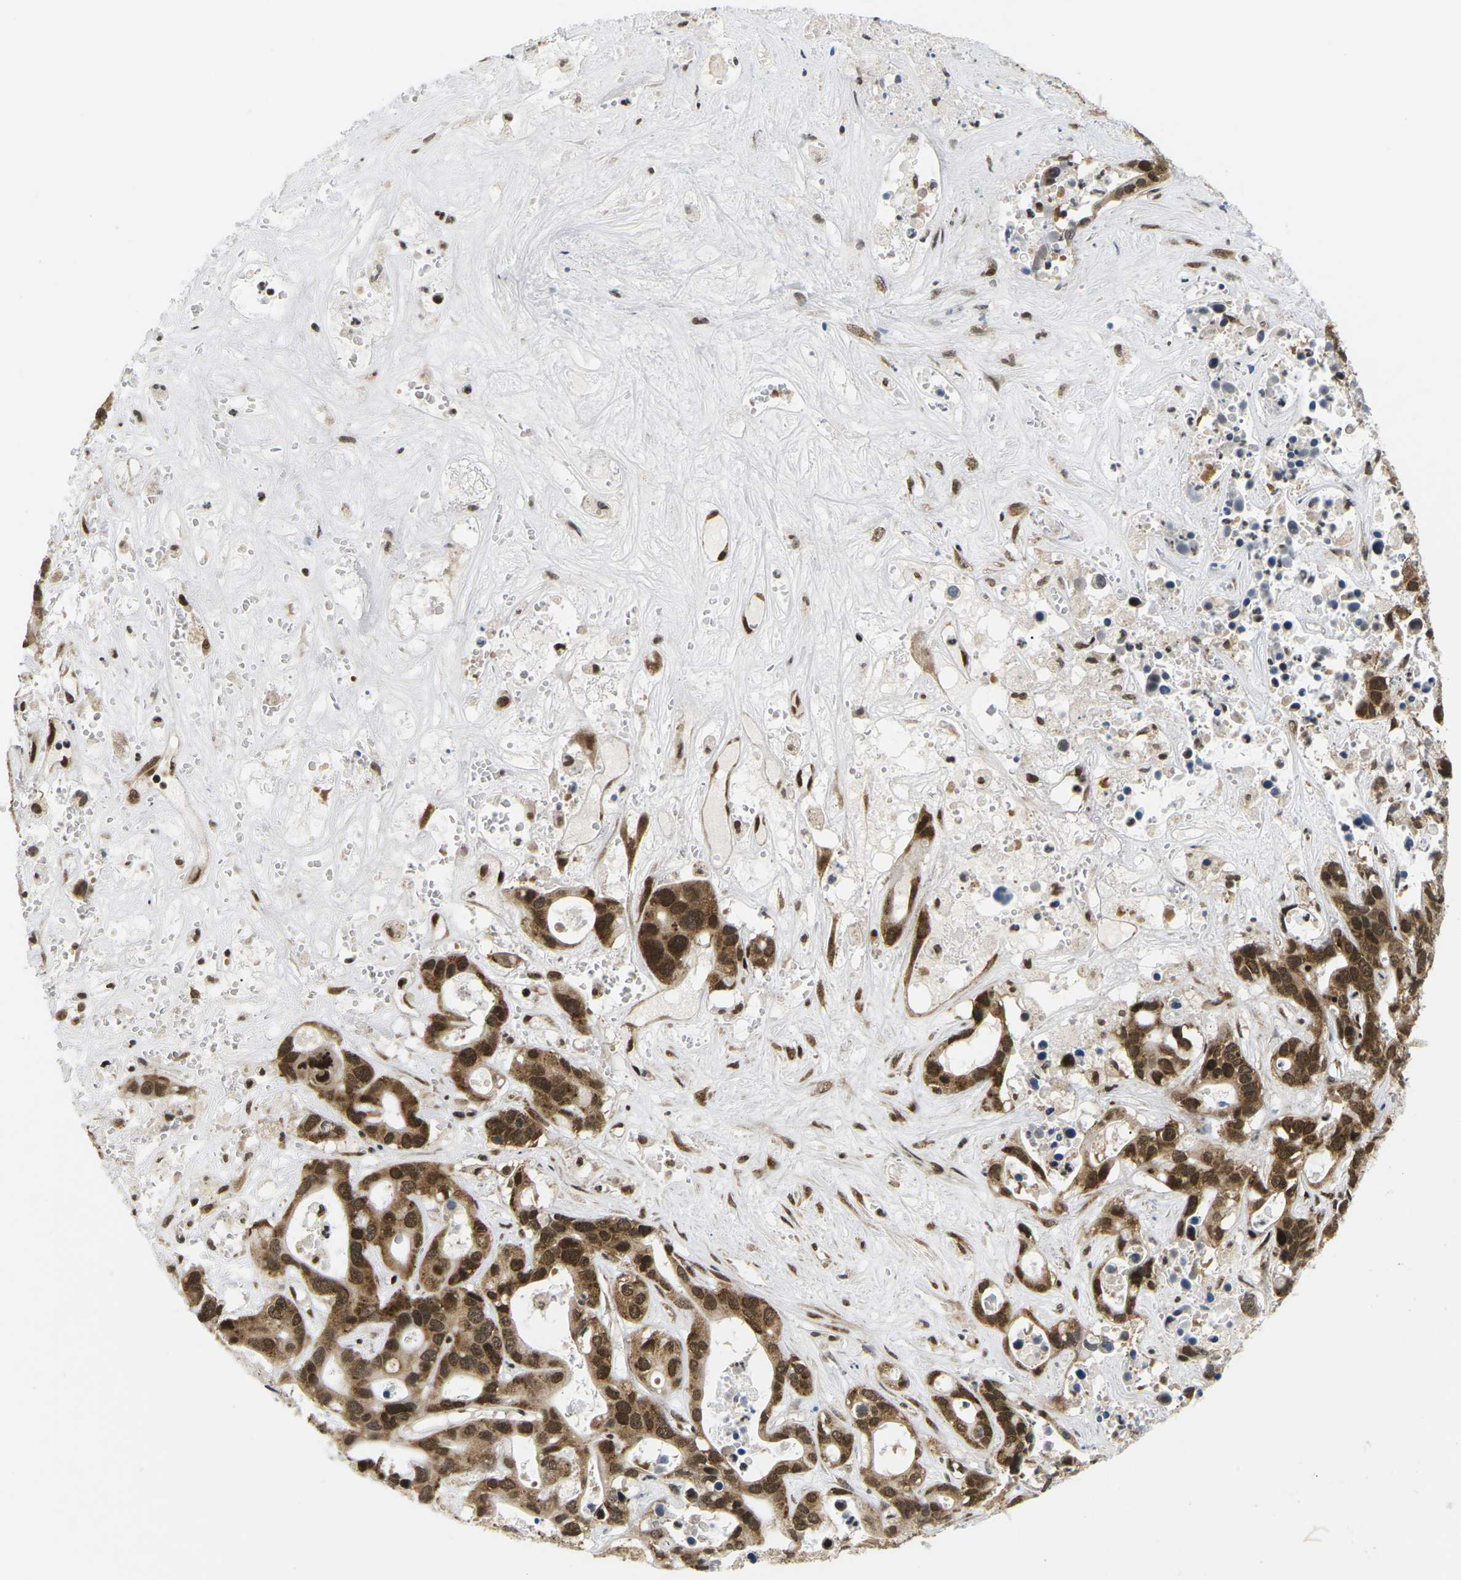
{"staining": {"intensity": "strong", "quantity": ">75%", "location": "cytoplasmic/membranous,nuclear"}, "tissue": "liver cancer", "cell_type": "Tumor cells", "image_type": "cancer", "snomed": [{"axis": "morphology", "description": "Cholangiocarcinoma"}, {"axis": "topography", "description": "Liver"}], "caption": "Immunohistochemical staining of liver cancer exhibits high levels of strong cytoplasmic/membranous and nuclear expression in approximately >75% of tumor cells. Immunohistochemistry stains the protein of interest in brown and the nuclei are stained blue.", "gene": "CELF1", "patient": {"sex": "female", "age": 65}}